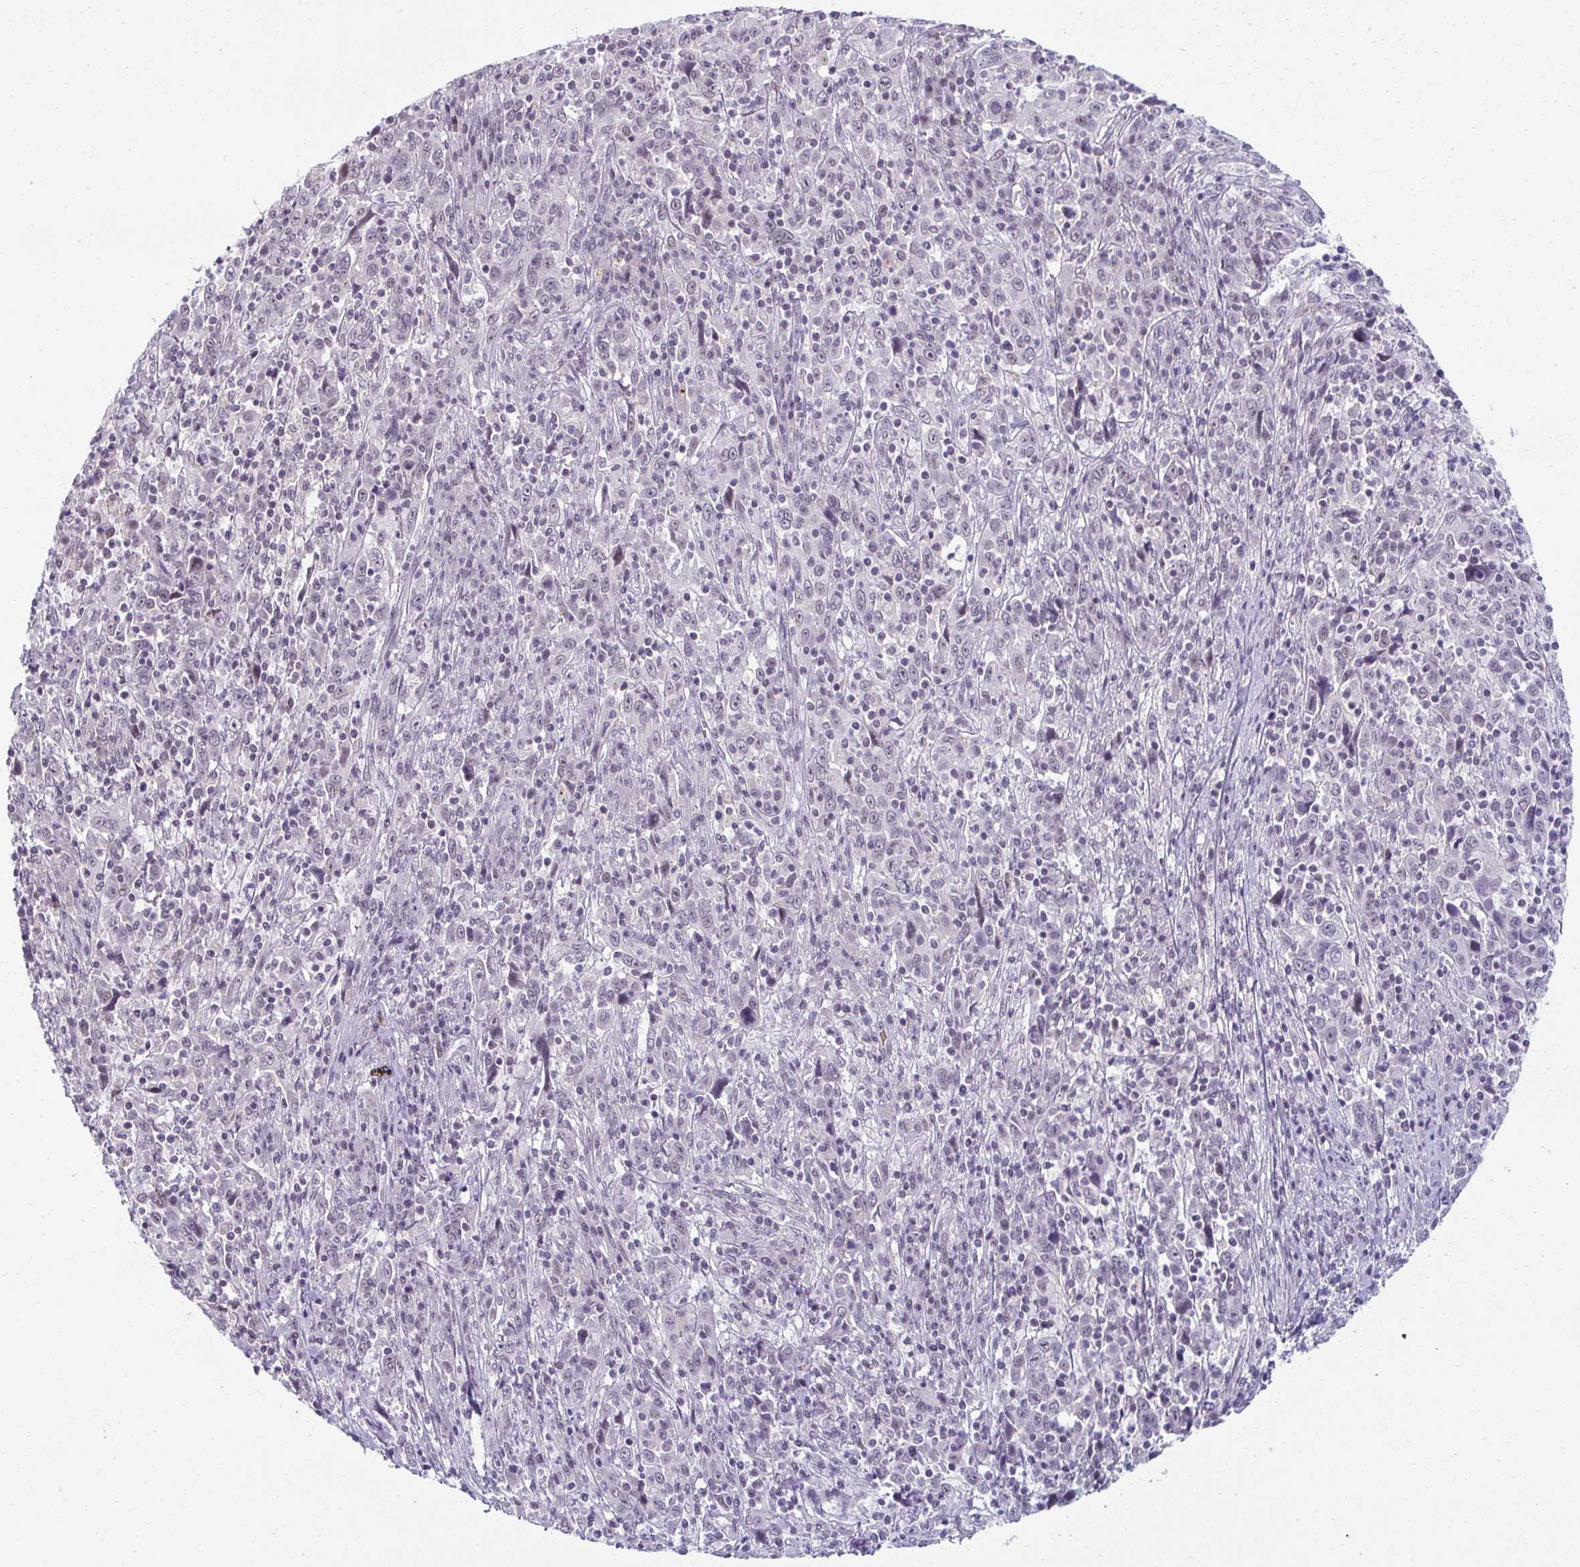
{"staining": {"intensity": "negative", "quantity": "none", "location": "none"}, "tissue": "cervical cancer", "cell_type": "Tumor cells", "image_type": "cancer", "snomed": [{"axis": "morphology", "description": "Squamous cell carcinoma, NOS"}, {"axis": "topography", "description": "Cervix"}], "caption": "This is an immunohistochemistry (IHC) micrograph of cervical squamous cell carcinoma. There is no expression in tumor cells.", "gene": "MAF1", "patient": {"sex": "female", "age": 46}}